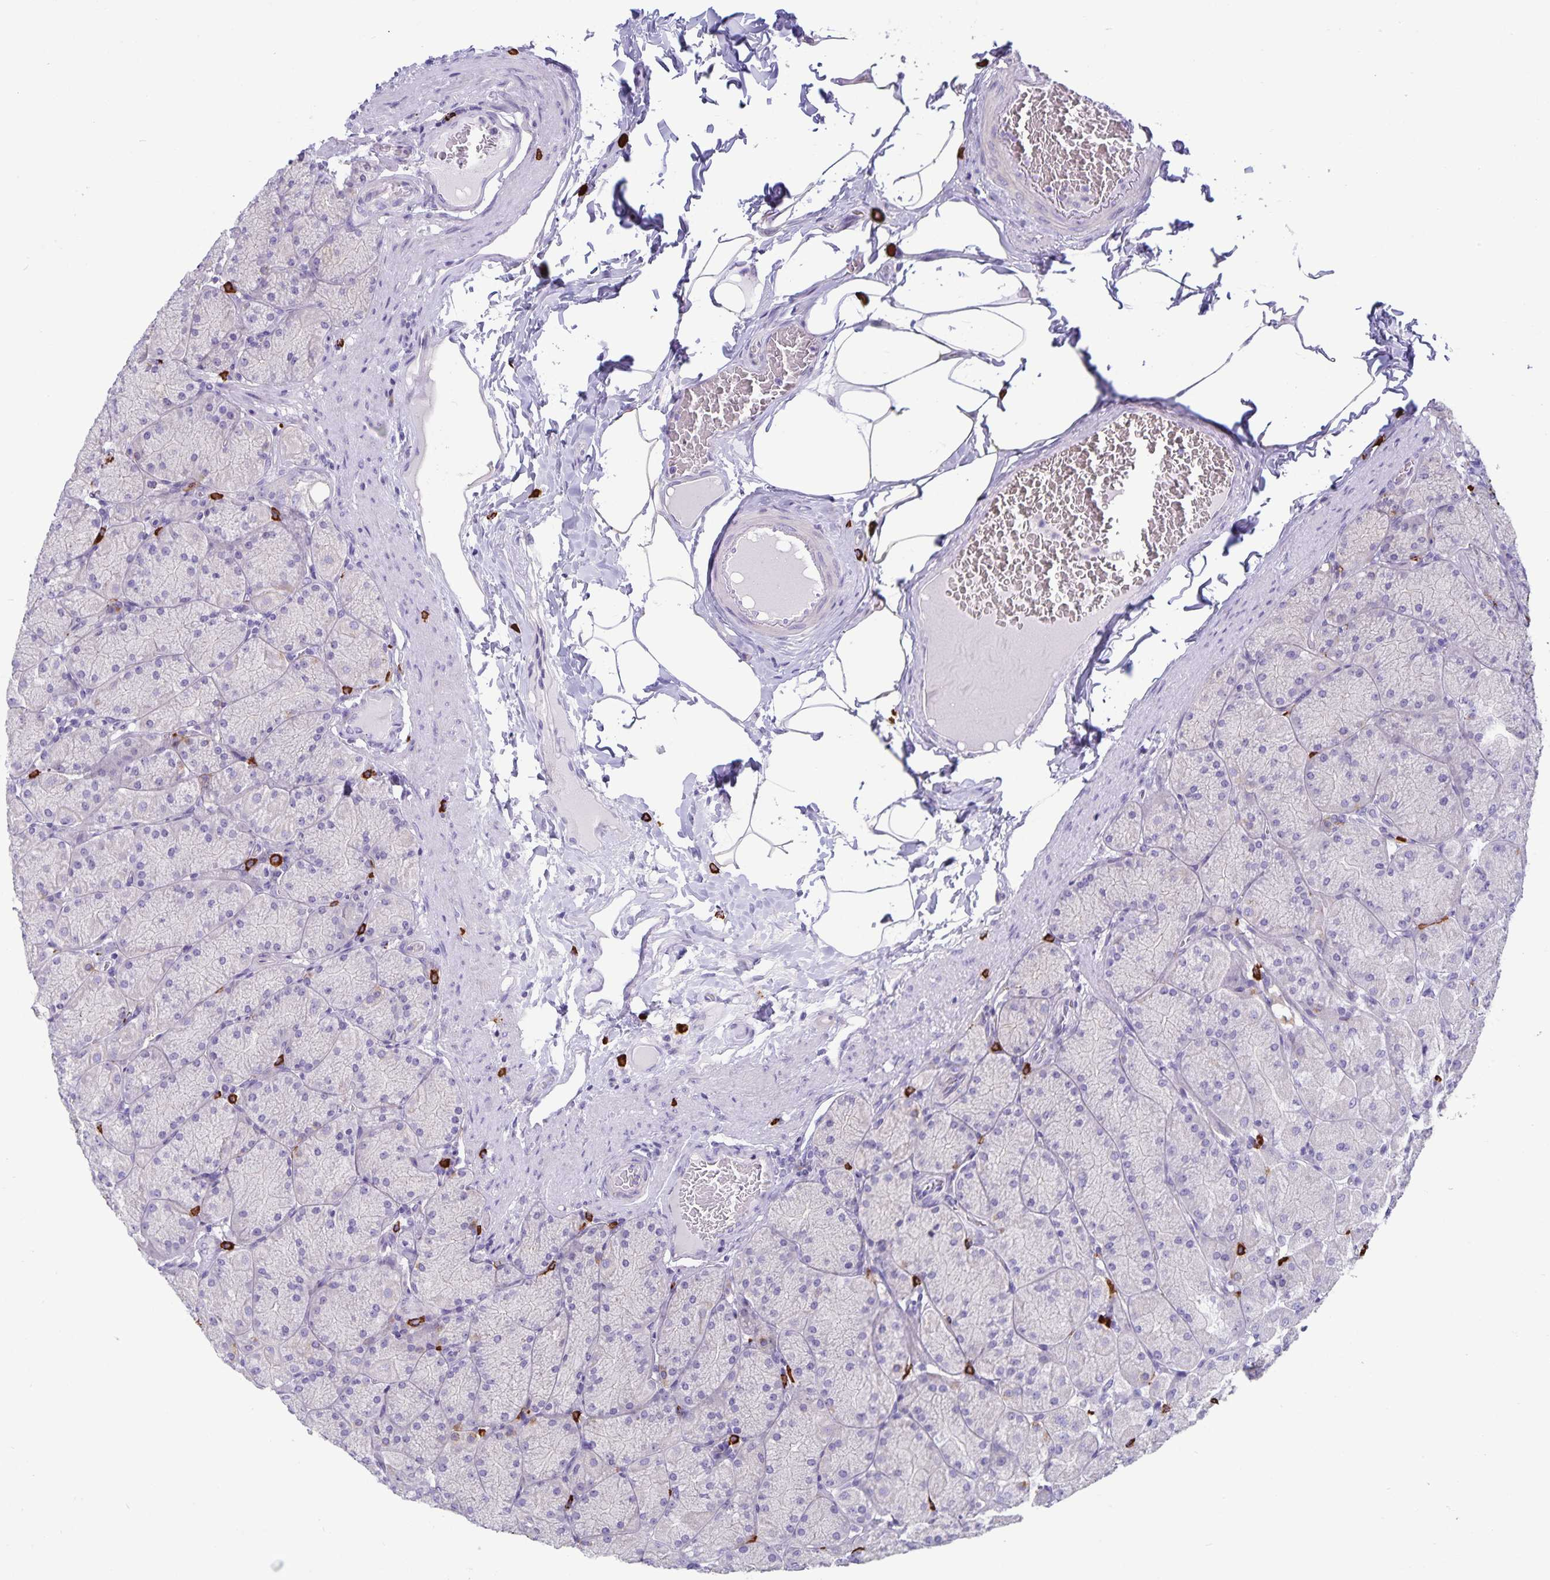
{"staining": {"intensity": "negative", "quantity": "none", "location": "none"}, "tissue": "stomach", "cell_type": "Glandular cells", "image_type": "normal", "snomed": [{"axis": "morphology", "description": "Normal tissue, NOS"}, {"axis": "topography", "description": "Stomach, upper"}], "caption": "Protein analysis of normal stomach reveals no significant staining in glandular cells. The staining was performed using DAB (3,3'-diaminobenzidine) to visualize the protein expression in brown, while the nuclei were stained in blue with hematoxylin (Magnification: 20x).", "gene": "IBTK", "patient": {"sex": "female", "age": 56}}